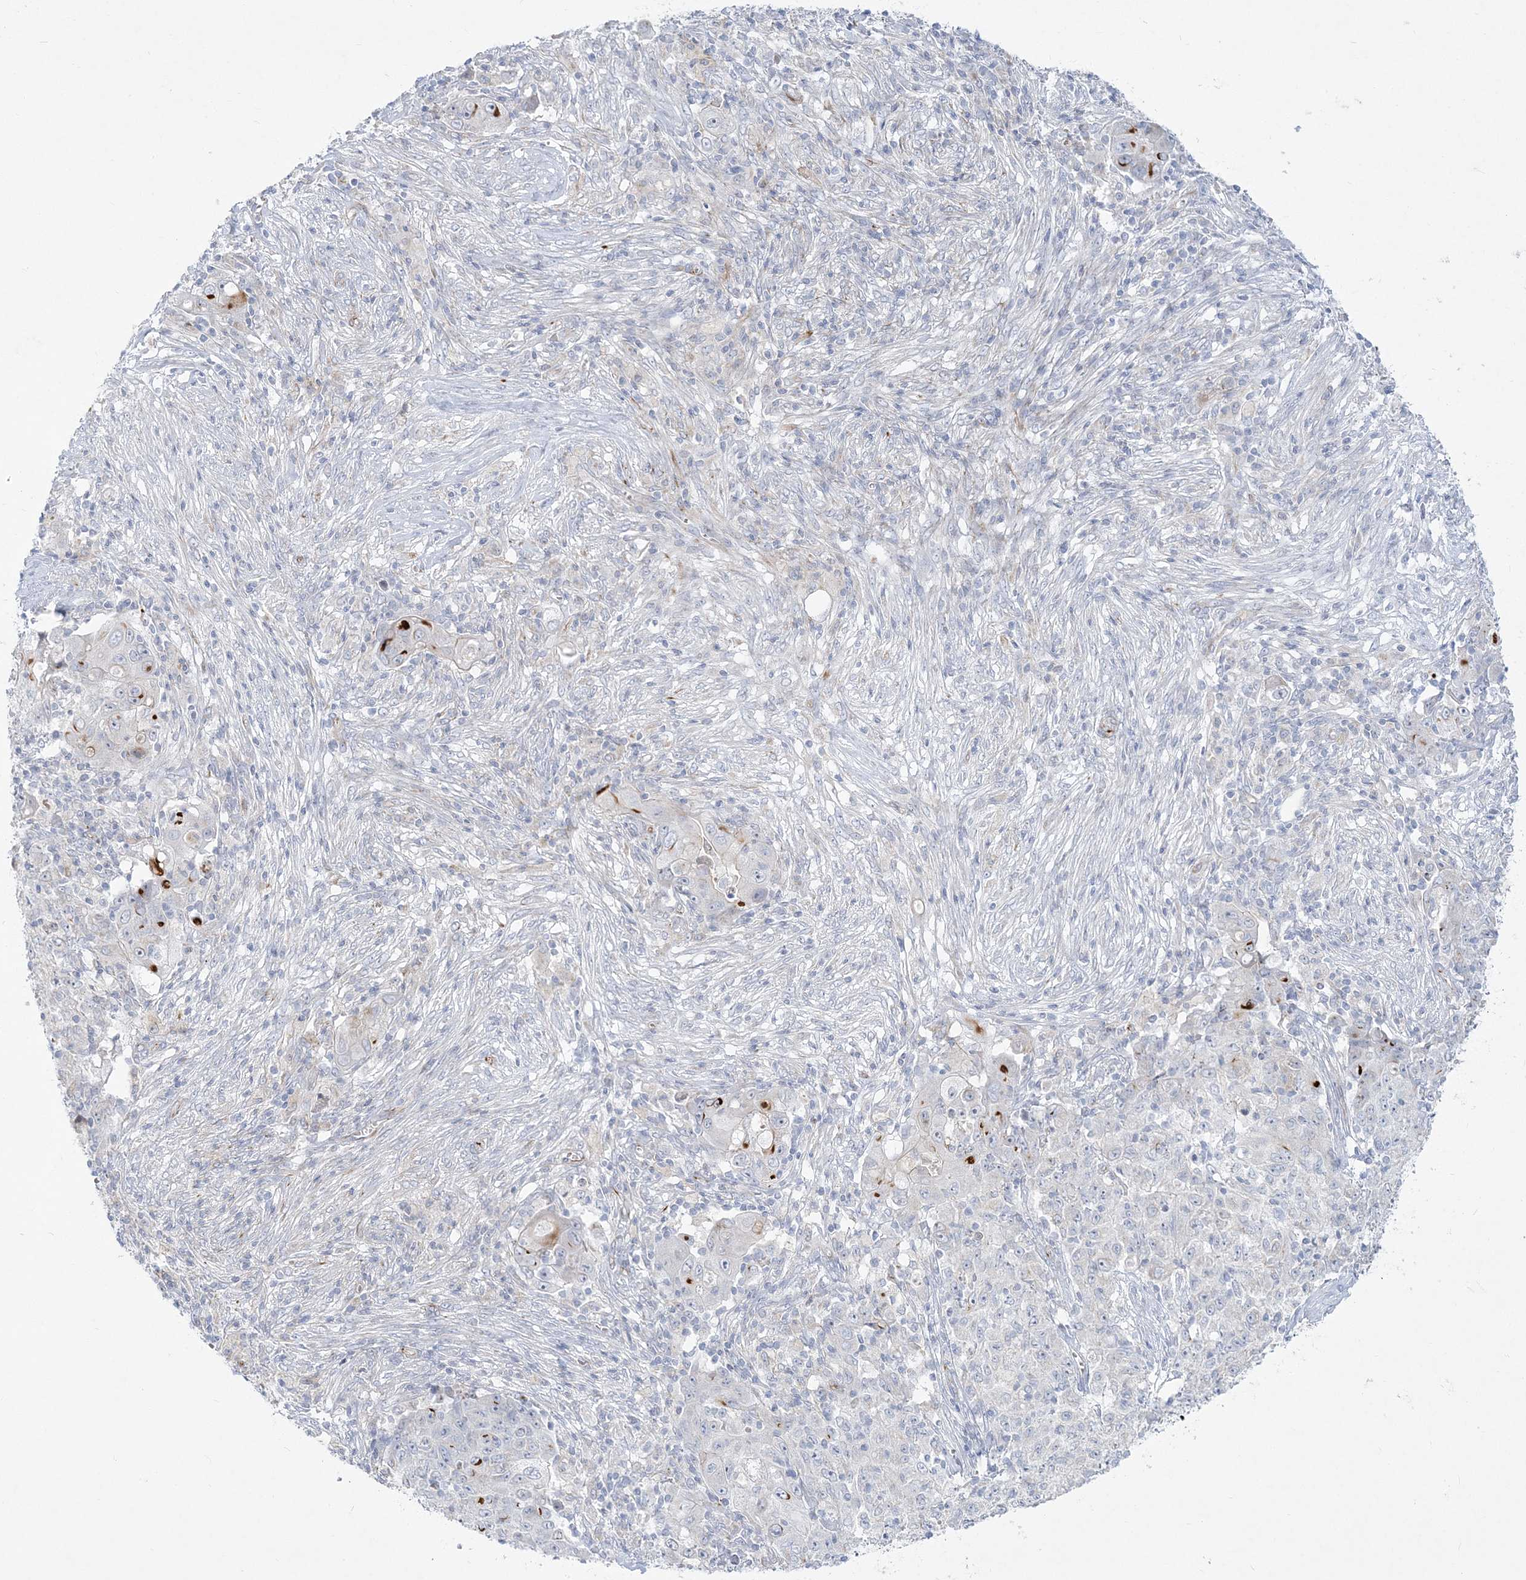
{"staining": {"intensity": "moderate", "quantity": "<25%", "location": "cytoplasmic/membranous"}, "tissue": "ovarian cancer", "cell_type": "Tumor cells", "image_type": "cancer", "snomed": [{"axis": "morphology", "description": "Carcinoma, endometroid"}, {"axis": "topography", "description": "Ovary"}], "caption": "This is an image of immunohistochemistry (IHC) staining of endometroid carcinoma (ovarian), which shows moderate expression in the cytoplasmic/membranous of tumor cells.", "gene": "GPAT2", "patient": {"sex": "female", "age": 42}}